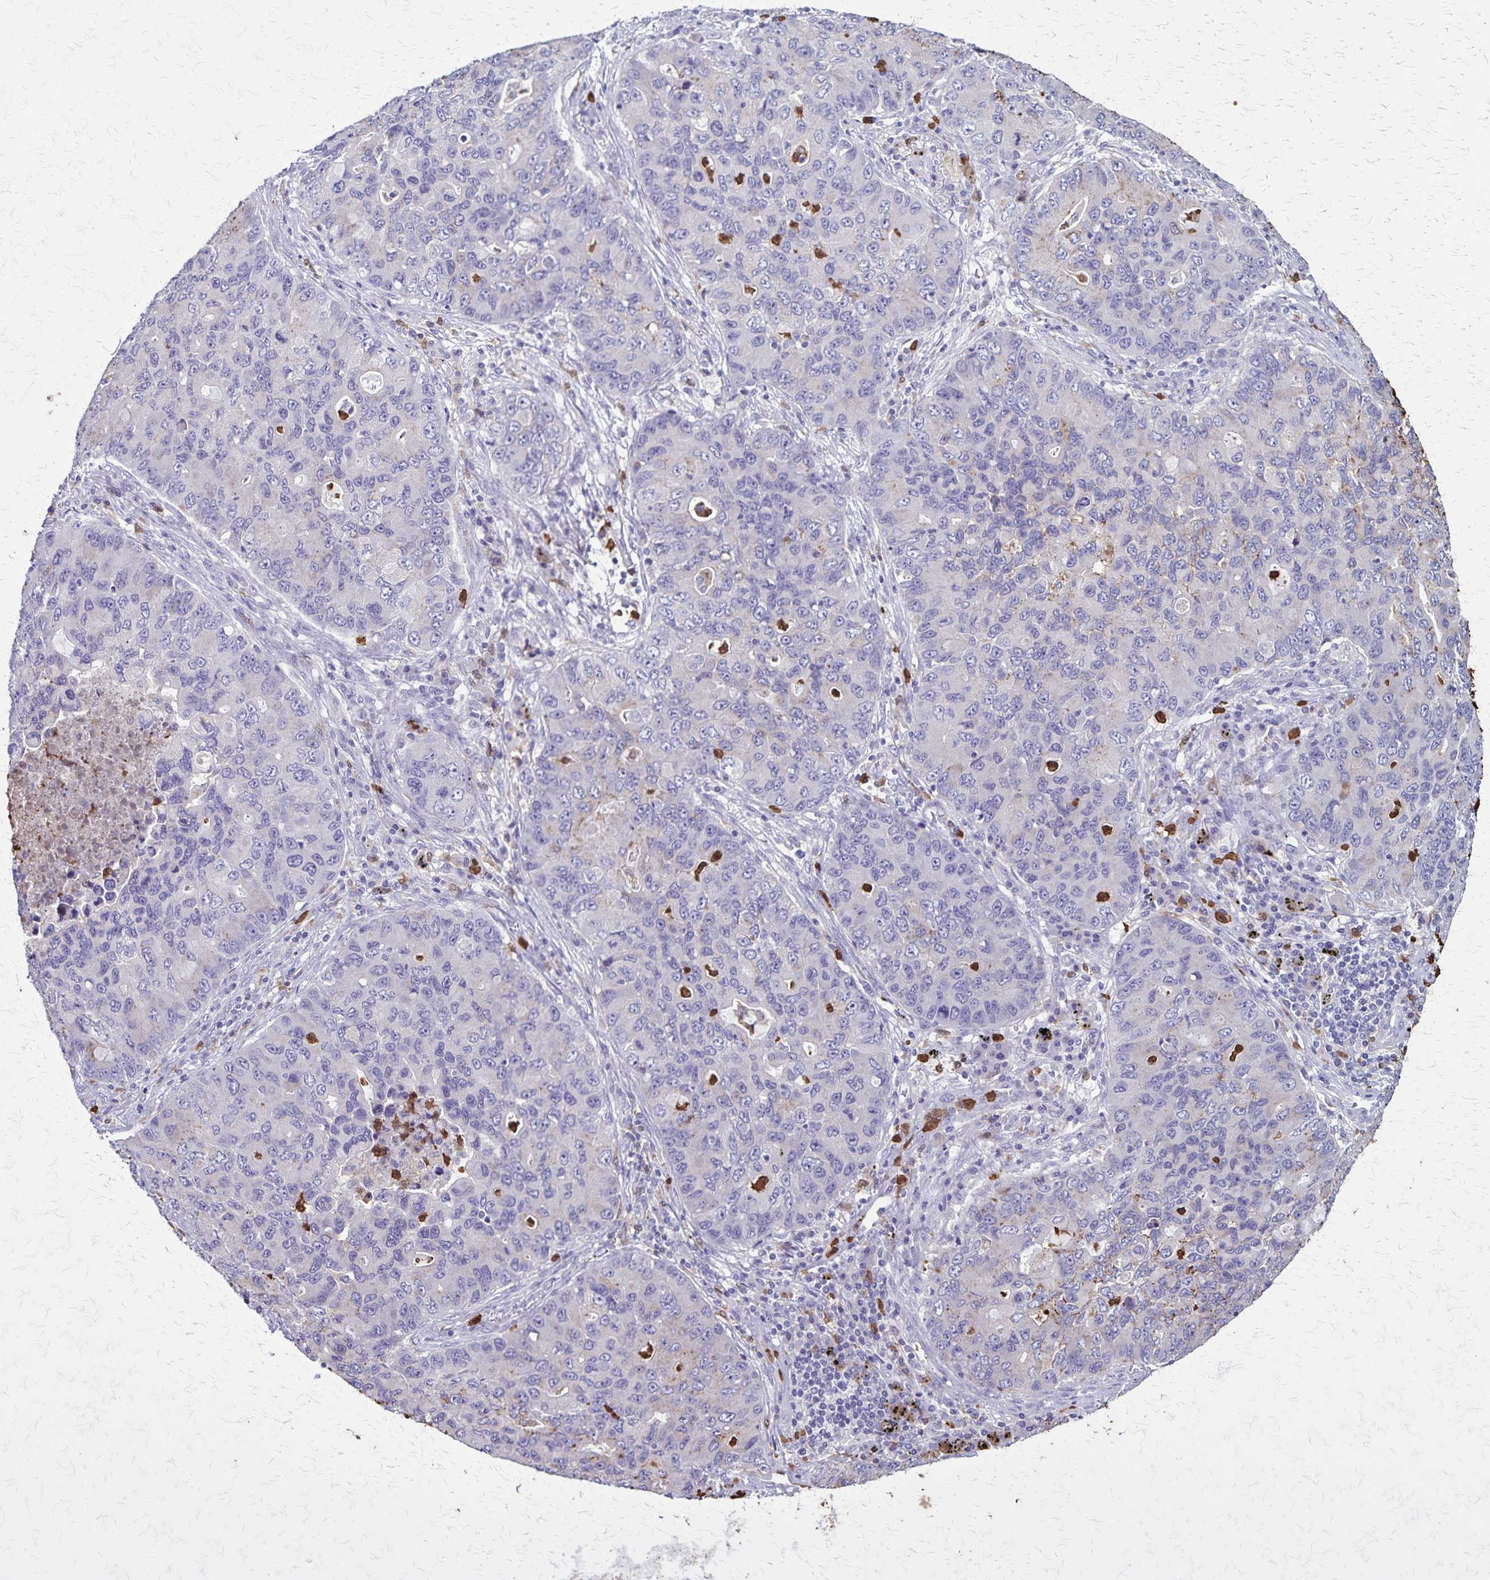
{"staining": {"intensity": "negative", "quantity": "none", "location": "none"}, "tissue": "lung cancer", "cell_type": "Tumor cells", "image_type": "cancer", "snomed": [{"axis": "morphology", "description": "Adenocarcinoma, NOS"}, {"axis": "morphology", "description": "Adenocarcinoma, metastatic, NOS"}, {"axis": "topography", "description": "Lymph node"}, {"axis": "topography", "description": "Lung"}], "caption": "Tumor cells are negative for protein expression in human lung cancer (metastatic adenocarcinoma).", "gene": "ULBP3", "patient": {"sex": "female", "age": 54}}